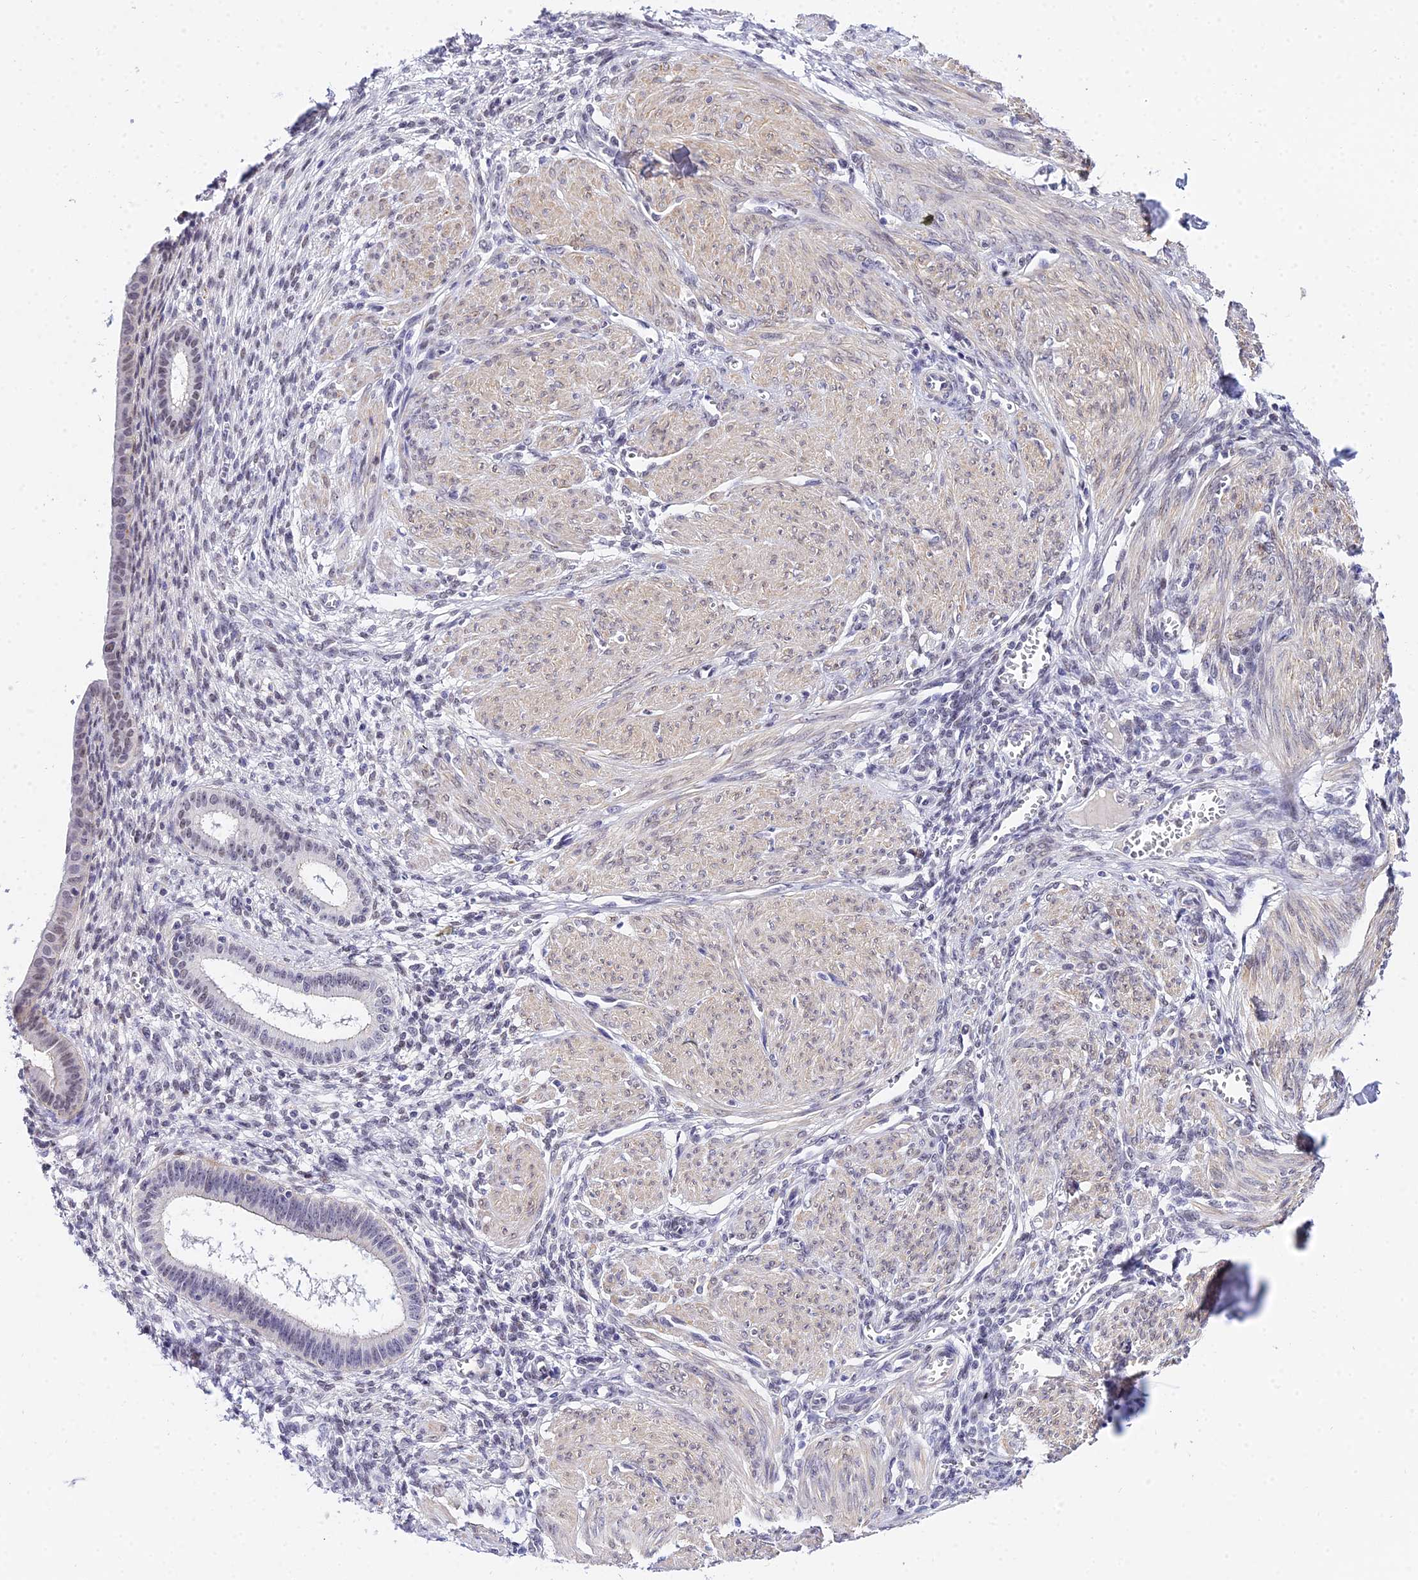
{"staining": {"intensity": "negative", "quantity": "none", "location": "none"}, "tissue": "endometrium", "cell_type": "Cells in endometrial stroma", "image_type": "normal", "snomed": [{"axis": "morphology", "description": "Normal tissue, NOS"}, {"axis": "topography", "description": "Endometrium"}], "caption": "This photomicrograph is of normal endometrium stained with IHC to label a protein in brown with the nuclei are counter-stained blue. There is no expression in cells in endometrial stroma.", "gene": "ZNF628", "patient": {"sex": "female", "age": 72}}